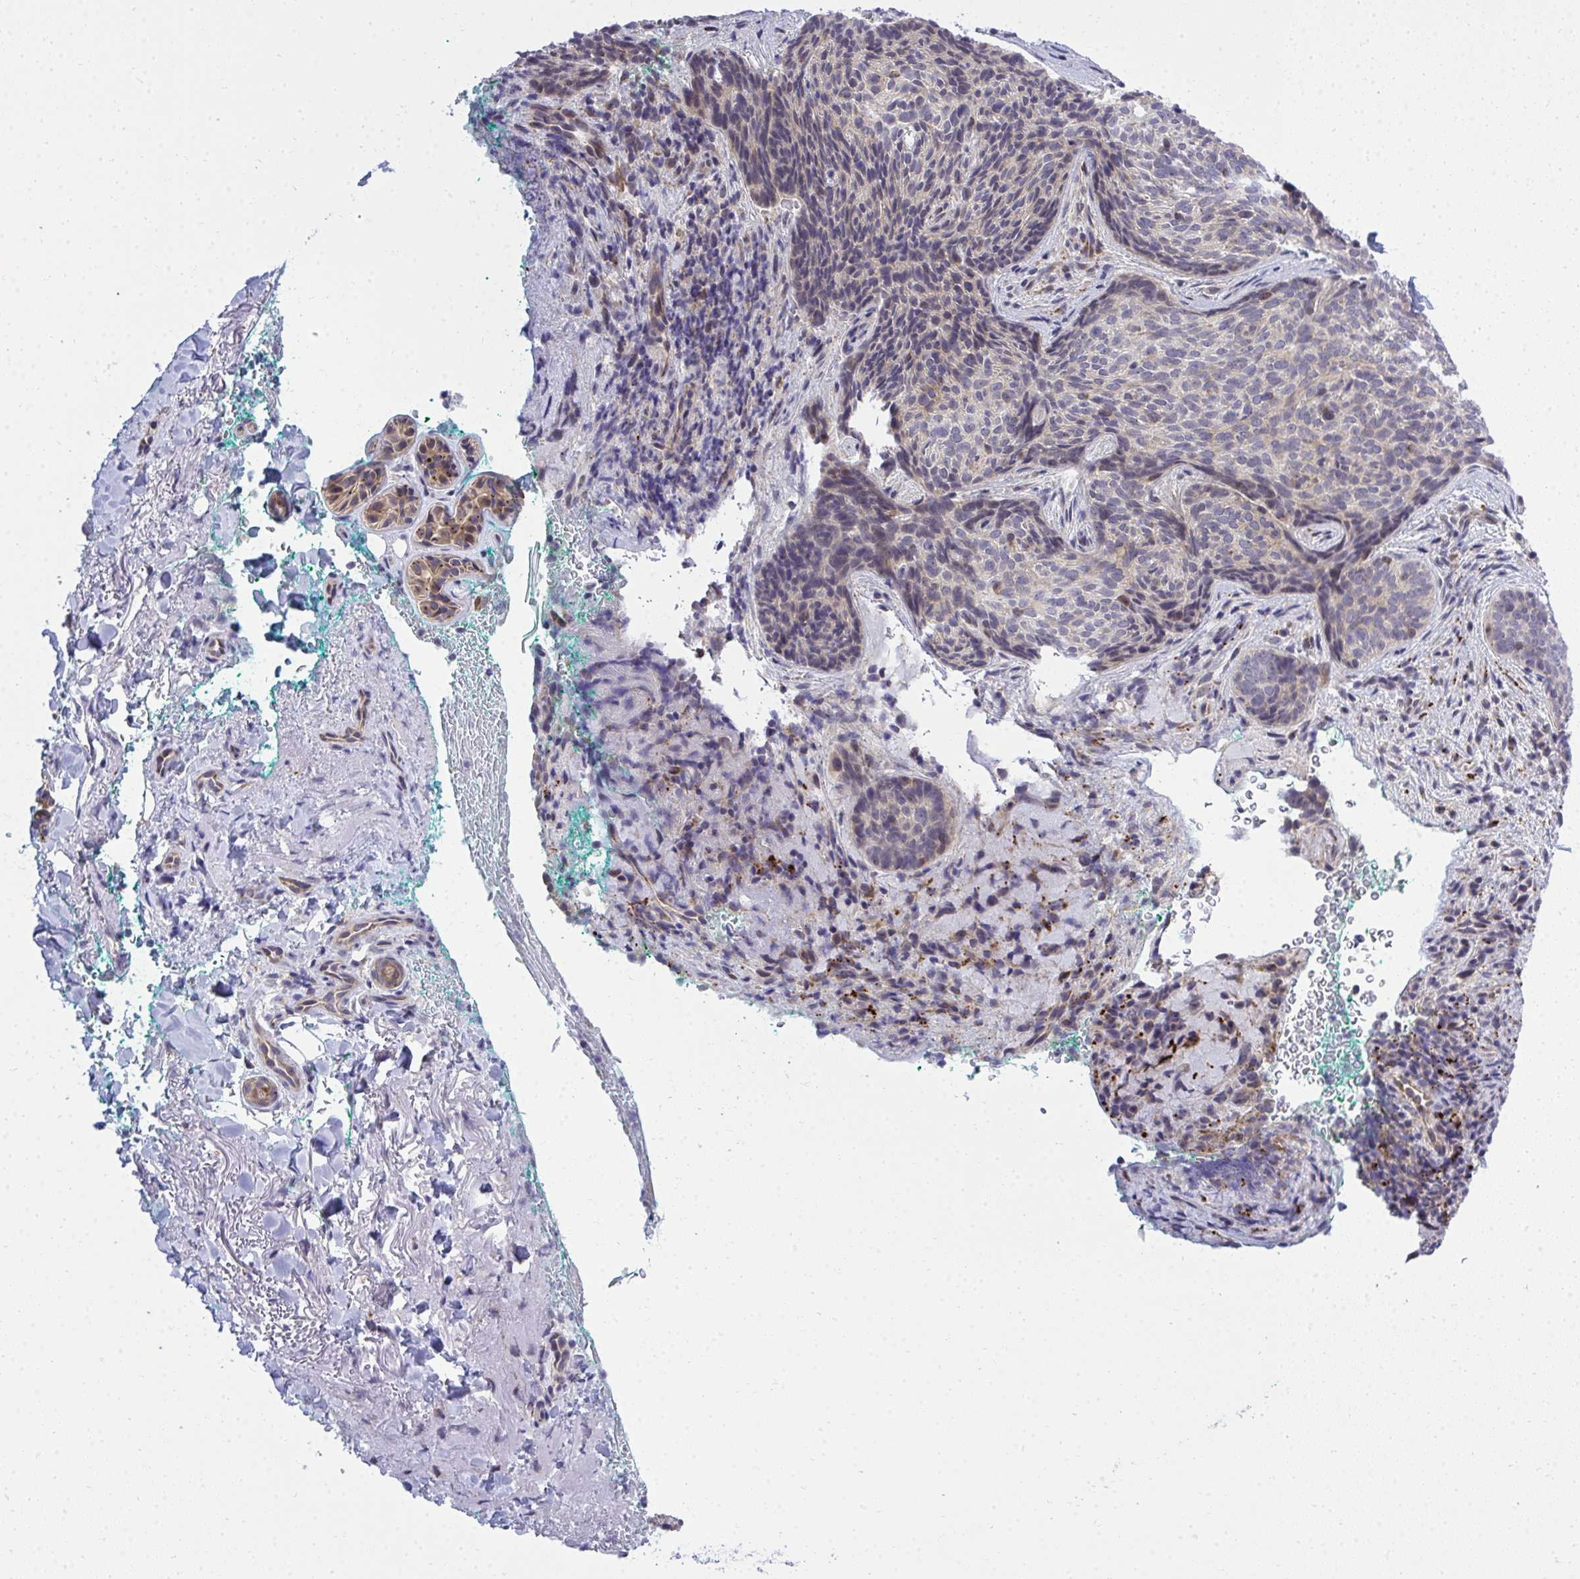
{"staining": {"intensity": "weak", "quantity": "<25%", "location": "cytoplasmic/membranous"}, "tissue": "skin cancer", "cell_type": "Tumor cells", "image_type": "cancer", "snomed": [{"axis": "morphology", "description": "Basal cell carcinoma"}, {"axis": "topography", "description": "Skin"}, {"axis": "topography", "description": "Skin of head"}], "caption": "This is an immunohistochemistry micrograph of skin basal cell carcinoma. There is no expression in tumor cells.", "gene": "XAF1", "patient": {"sex": "female", "age": 92}}